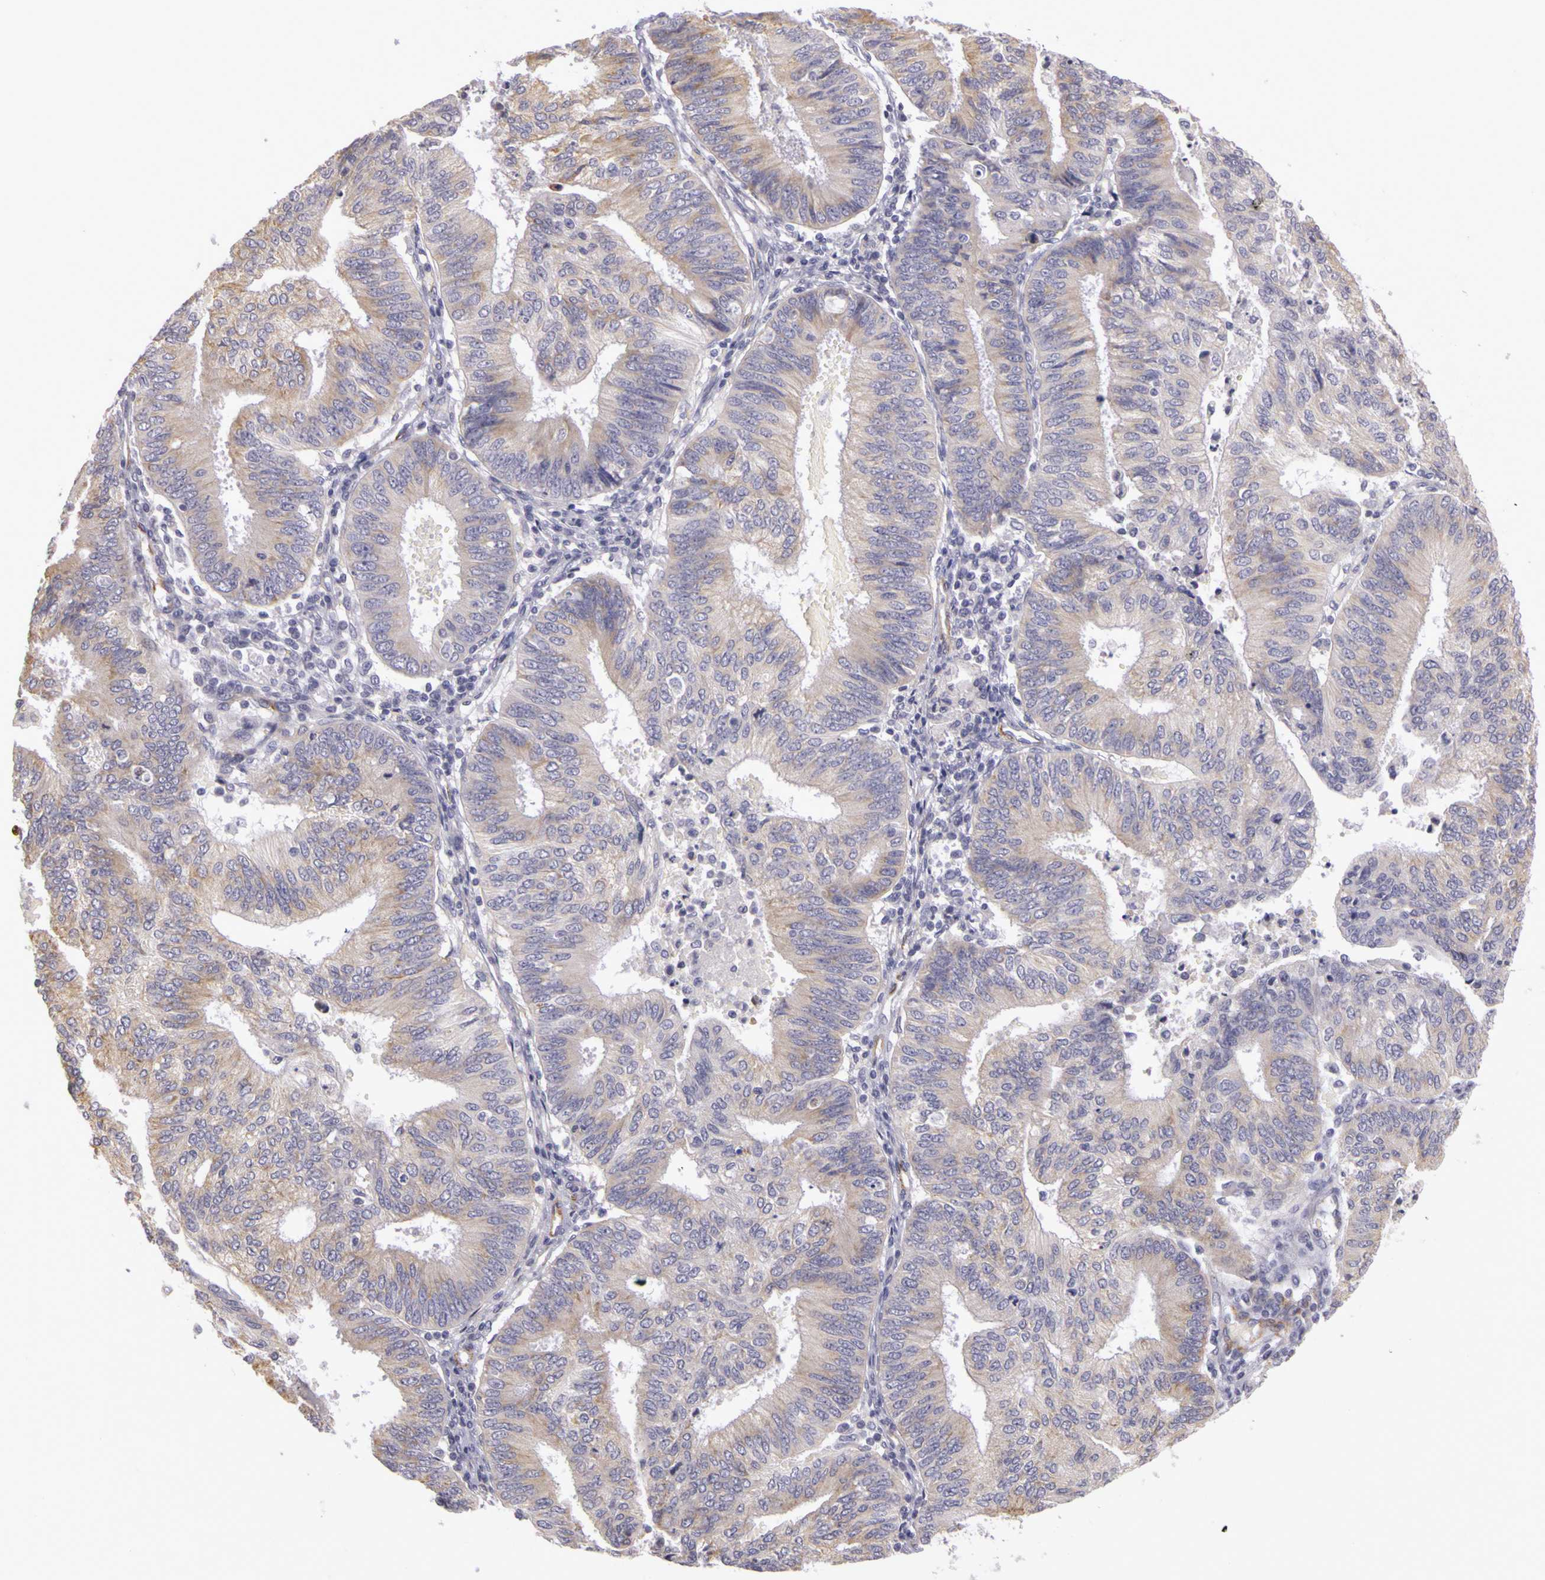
{"staining": {"intensity": "weak", "quantity": ">75%", "location": "cytoplasmic/membranous"}, "tissue": "endometrial cancer", "cell_type": "Tumor cells", "image_type": "cancer", "snomed": [{"axis": "morphology", "description": "Adenocarcinoma, NOS"}, {"axis": "topography", "description": "Endometrium"}], "caption": "A high-resolution photomicrograph shows immunohistochemistry staining of endometrial cancer (adenocarcinoma), which reveals weak cytoplasmic/membranous staining in approximately >75% of tumor cells. Using DAB (3,3'-diaminobenzidine) (brown) and hematoxylin (blue) stains, captured at high magnification using brightfield microscopy.", "gene": "CNTN2", "patient": {"sex": "female", "age": 55}}